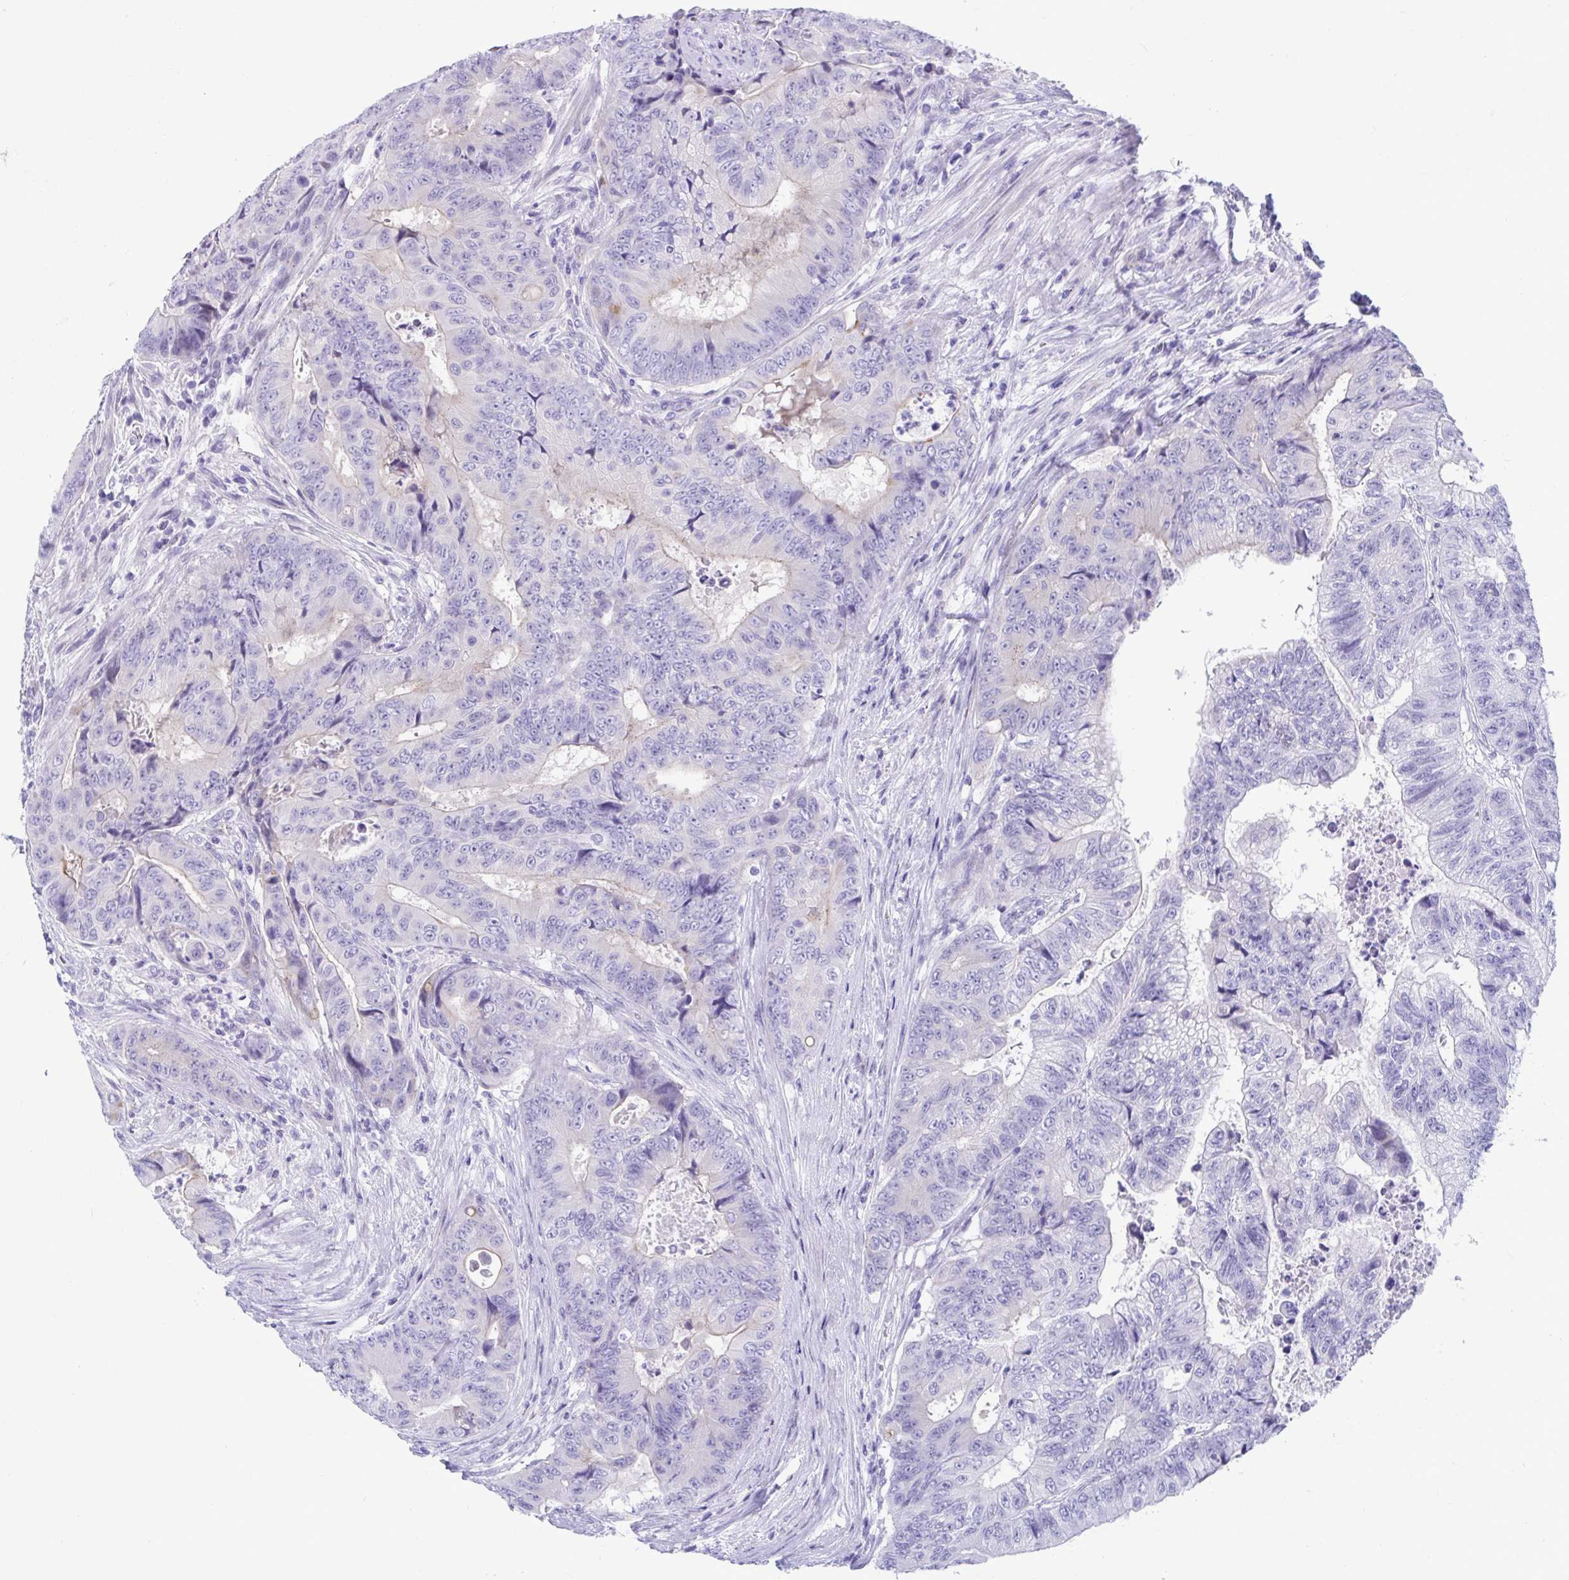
{"staining": {"intensity": "negative", "quantity": "none", "location": "none"}, "tissue": "colorectal cancer", "cell_type": "Tumor cells", "image_type": "cancer", "snomed": [{"axis": "morphology", "description": "Adenocarcinoma, NOS"}, {"axis": "topography", "description": "Colon"}], "caption": "A photomicrograph of human colorectal cancer (adenocarcinoma) is negative for staining in tumor cells.", "gene": "TTC30B", "patient": {"sex": "female", "age": 48}}